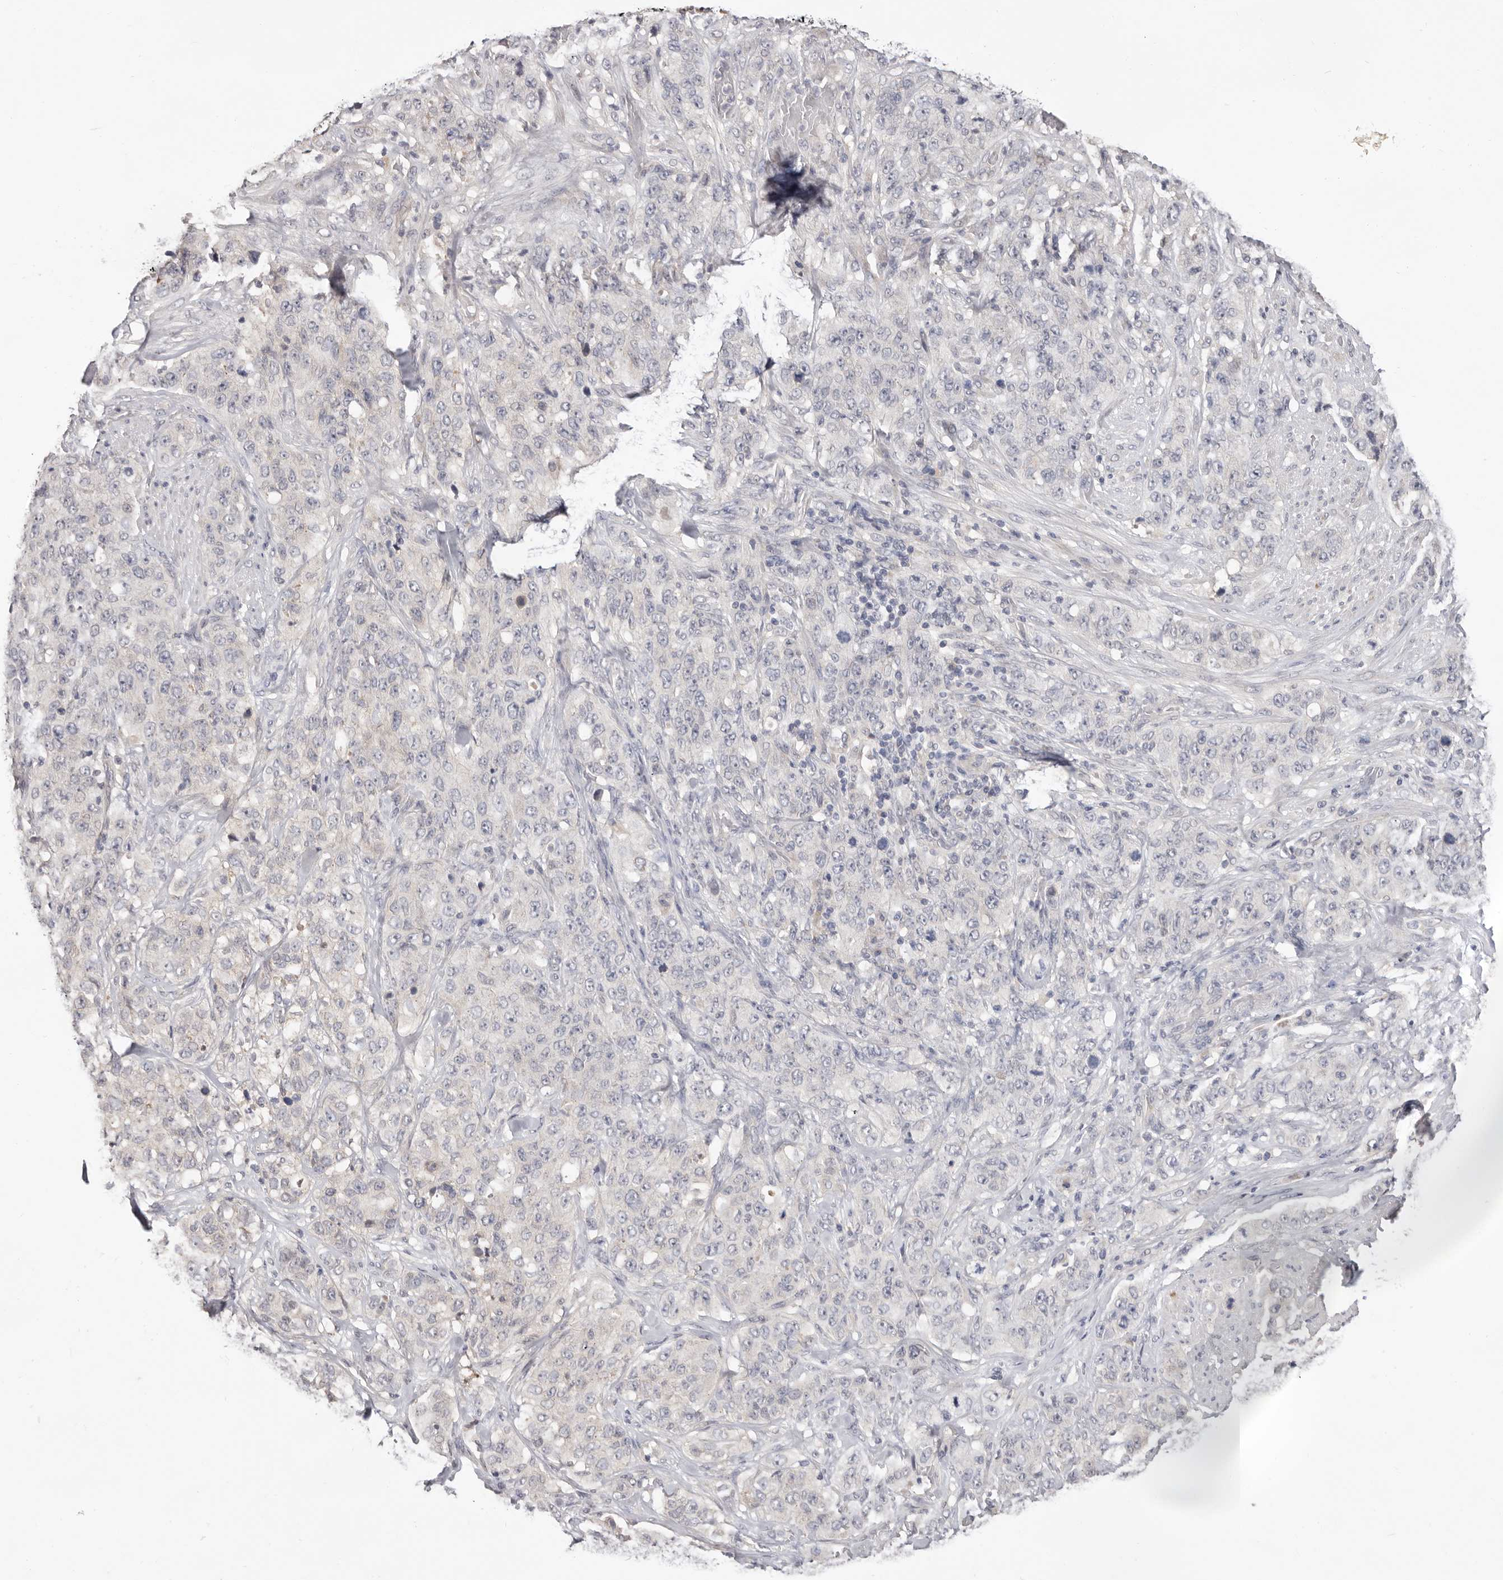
{"staining": {"intensity": "negative", "quantity": "none", "location": "none"}, "tissue": "stomach cancer", "cell_type": "Tumor cells", "image_type": "cancer", "snomed": [{"axis": "morphology", "description": "Adenocarcinoma, NOS"}, {"axis": "topography", "description": "Stomach"}], "caption": "Stomach cancer (adenocarcinoma) was stained to show a protein in brown. There is no significant expression in tumor cells.", "gene": "DOP1A", "patient": {"sex": "male", "age": 48}}